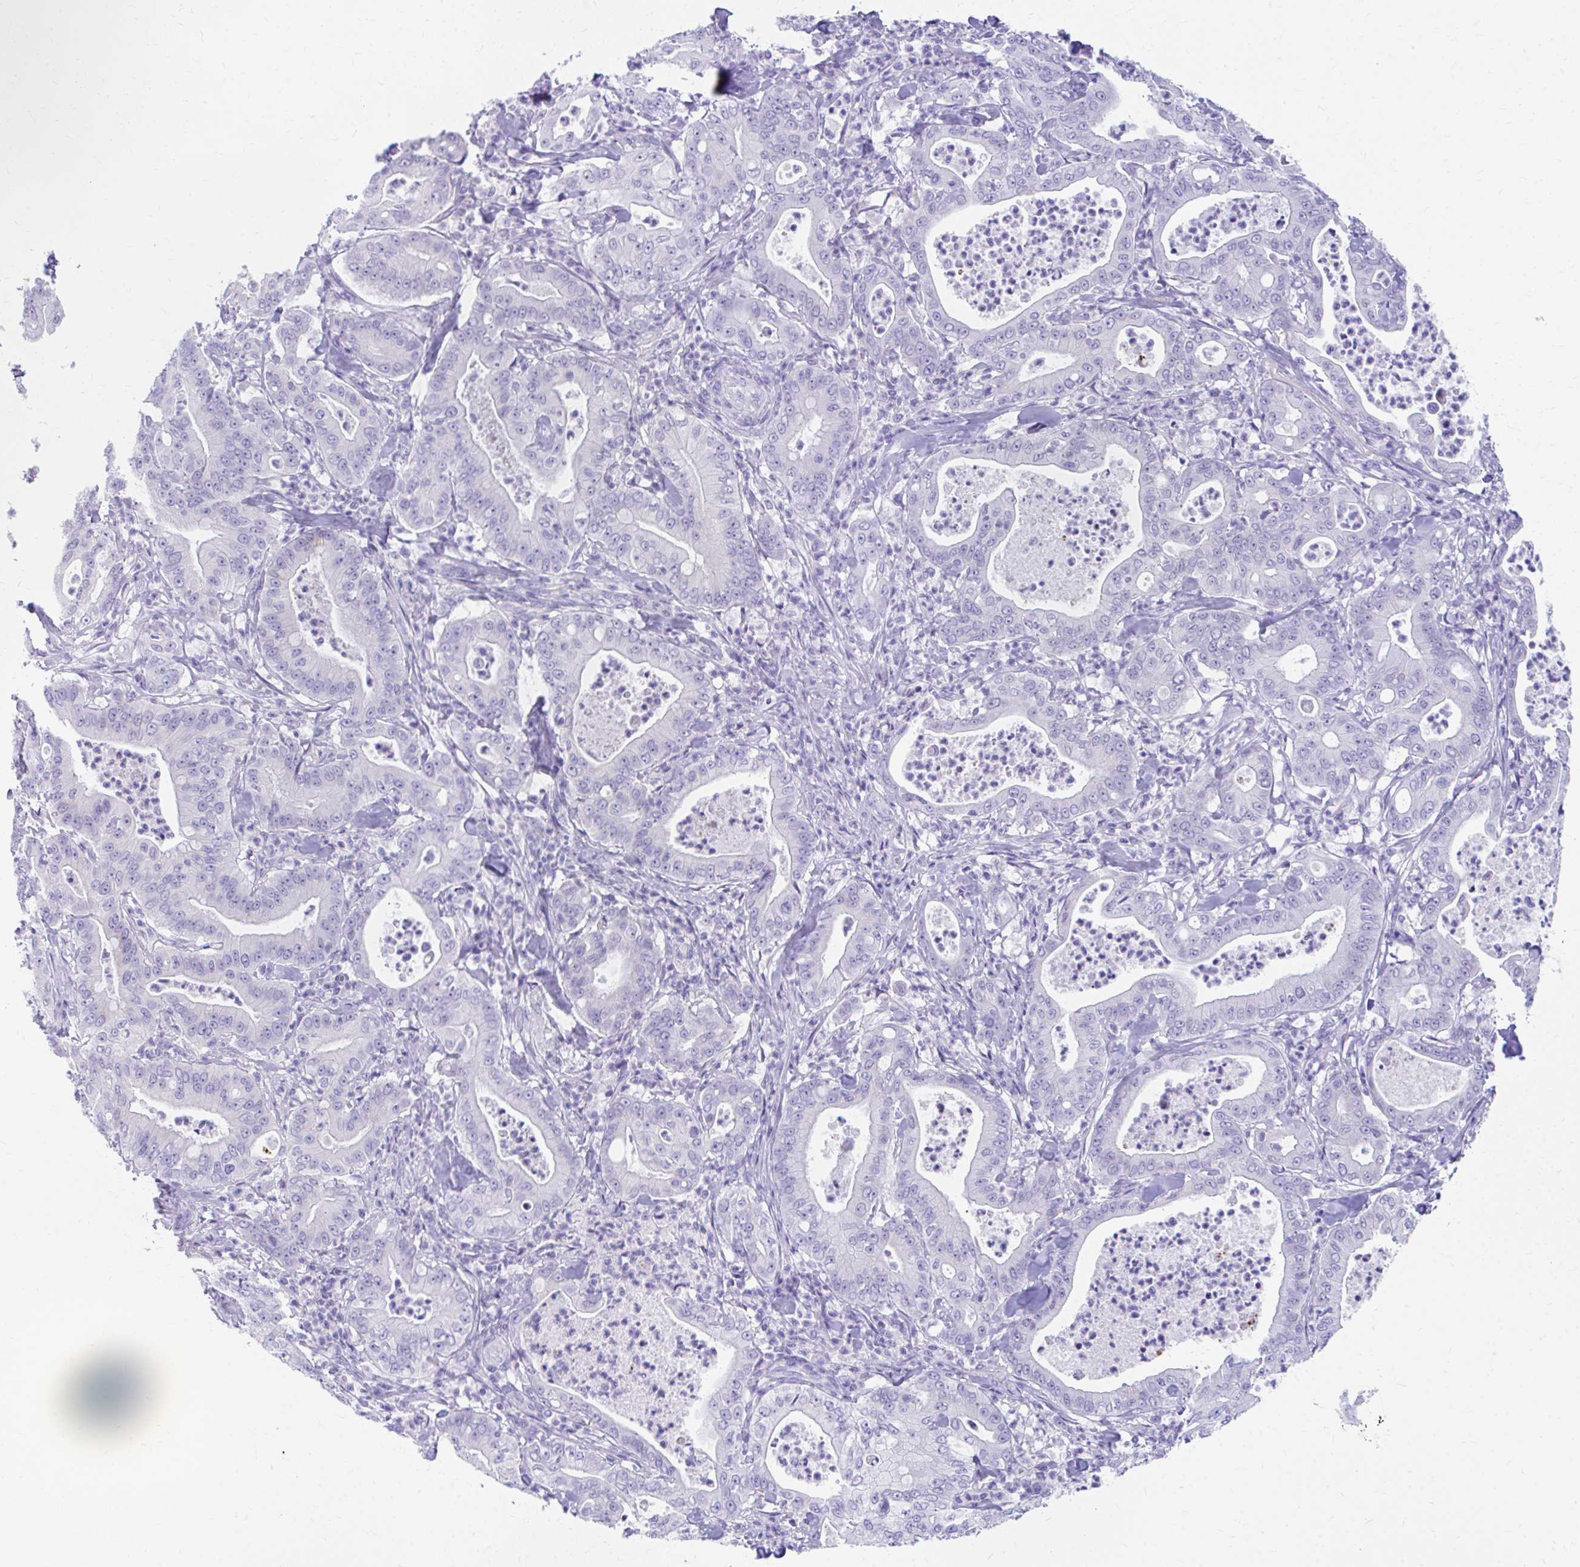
{"staining": {"intensity": "negative", "quantity": "none", "location": "none"}, "tissue": "pancreatic cancer", "cell_type": "Tumor cells", "image_type": "cancer", "snomed": [{"axis": "morphology", "description": "Adenocarcinoma, NOS"}, {"axis": "topography", "description": "Pancreas"}], "caption": "IHC image of neoplastic tissue: pancreatic cancer (adenocarcinoma) stained with DAB displays no significant protein staining in tumor cells.", "gene": "KRIT1", "patient": {"sex": "male", "age": 71}}